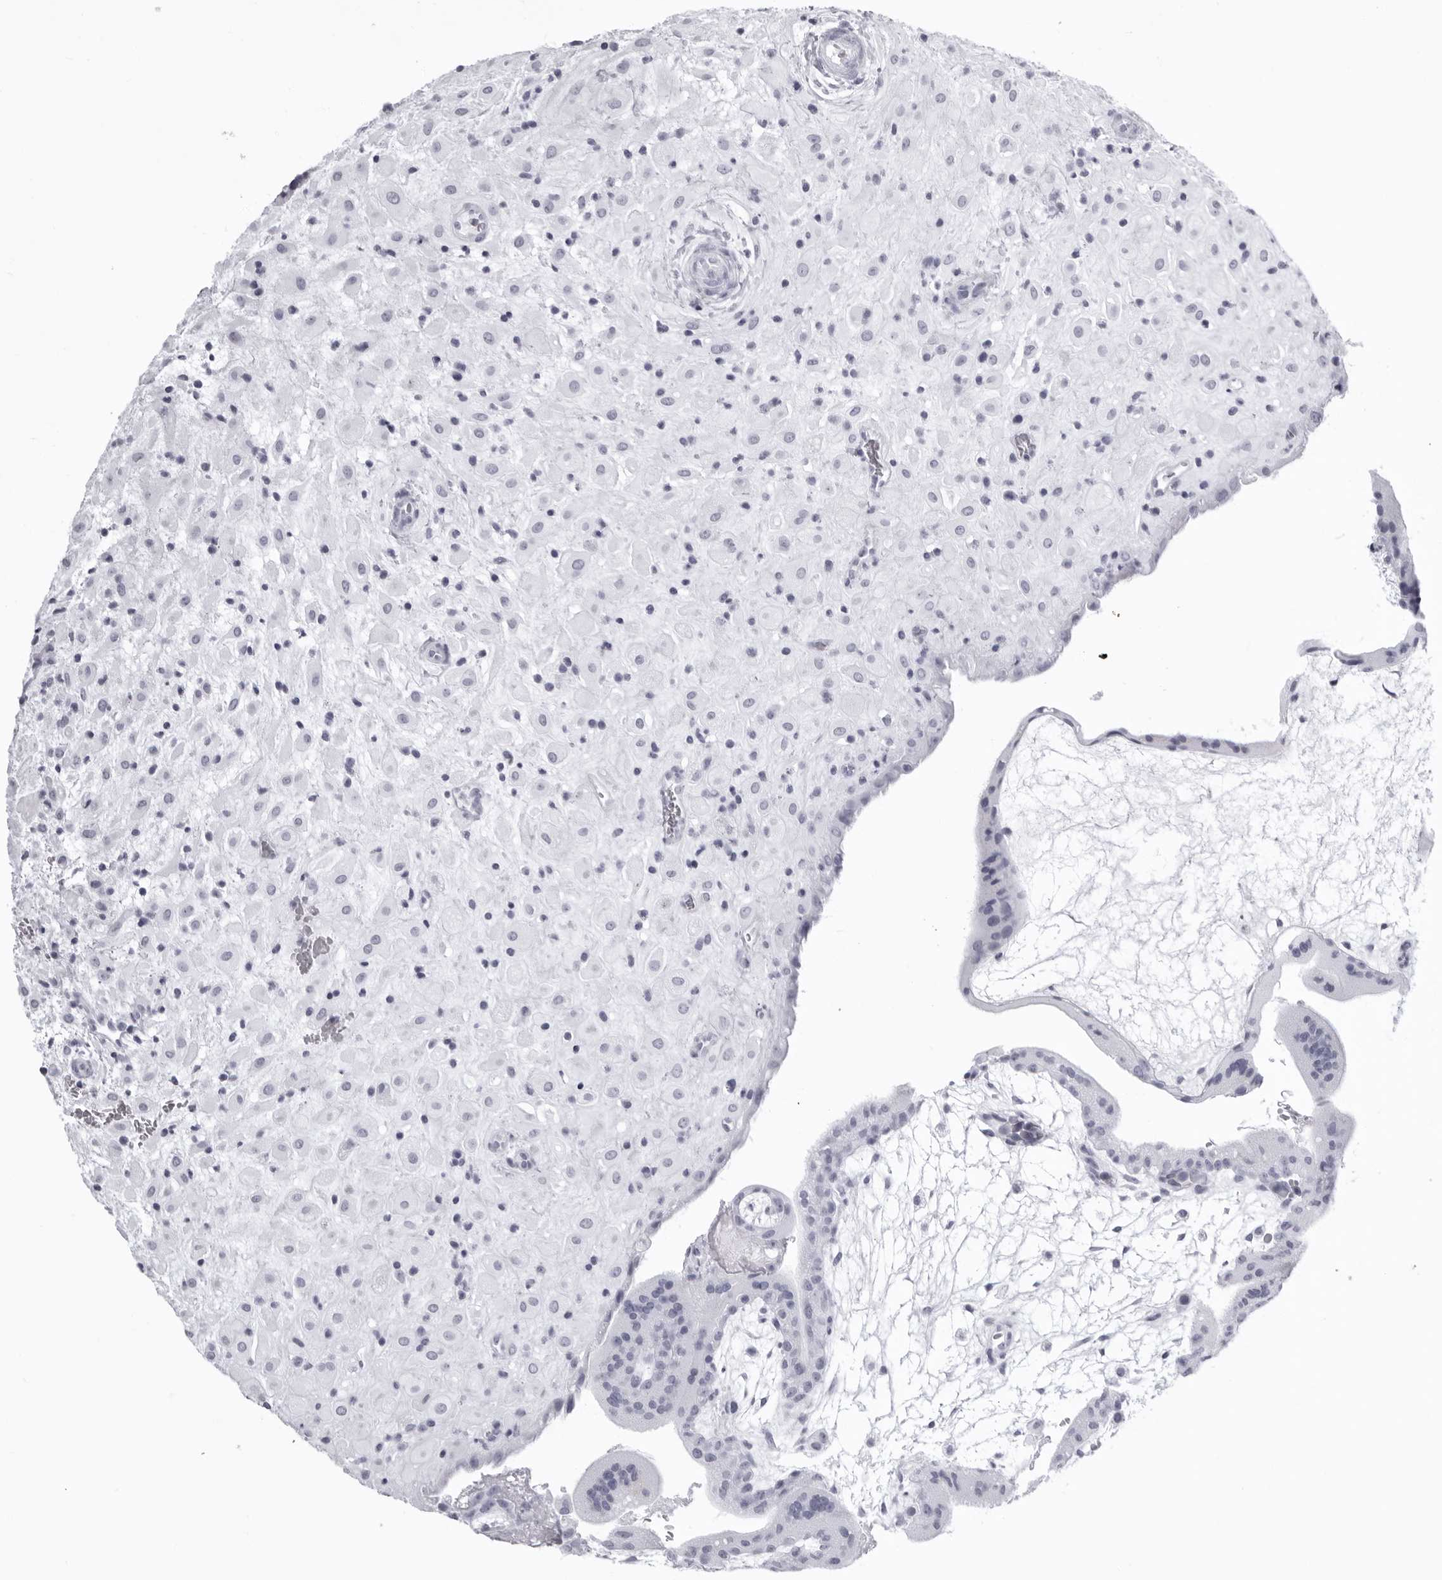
{"staining": {"intensity": "negative", "quantity": "none", "location": "none"}, "tissue": "placenta", "cell_type": "Decidual cells", "image_type": "normal", "snomed": [{"axis": "morphology", "description": "Normal tissue, NOS"}, {"axis": "topography", "description": "Placenta"}], "caption": "A high-resolution photomicrograph shows immunohistochemistry (IHC) staining of normal placenta, which reveals no significant positivity in decidual cells. The staining was performed using DAB to visualize the protein expression in brown, while the nuclei were stained in blue with hematoxylin (Magnification: 20x).", "gene": "KLK9", "patient": {"sex": "female", "age": 35}}